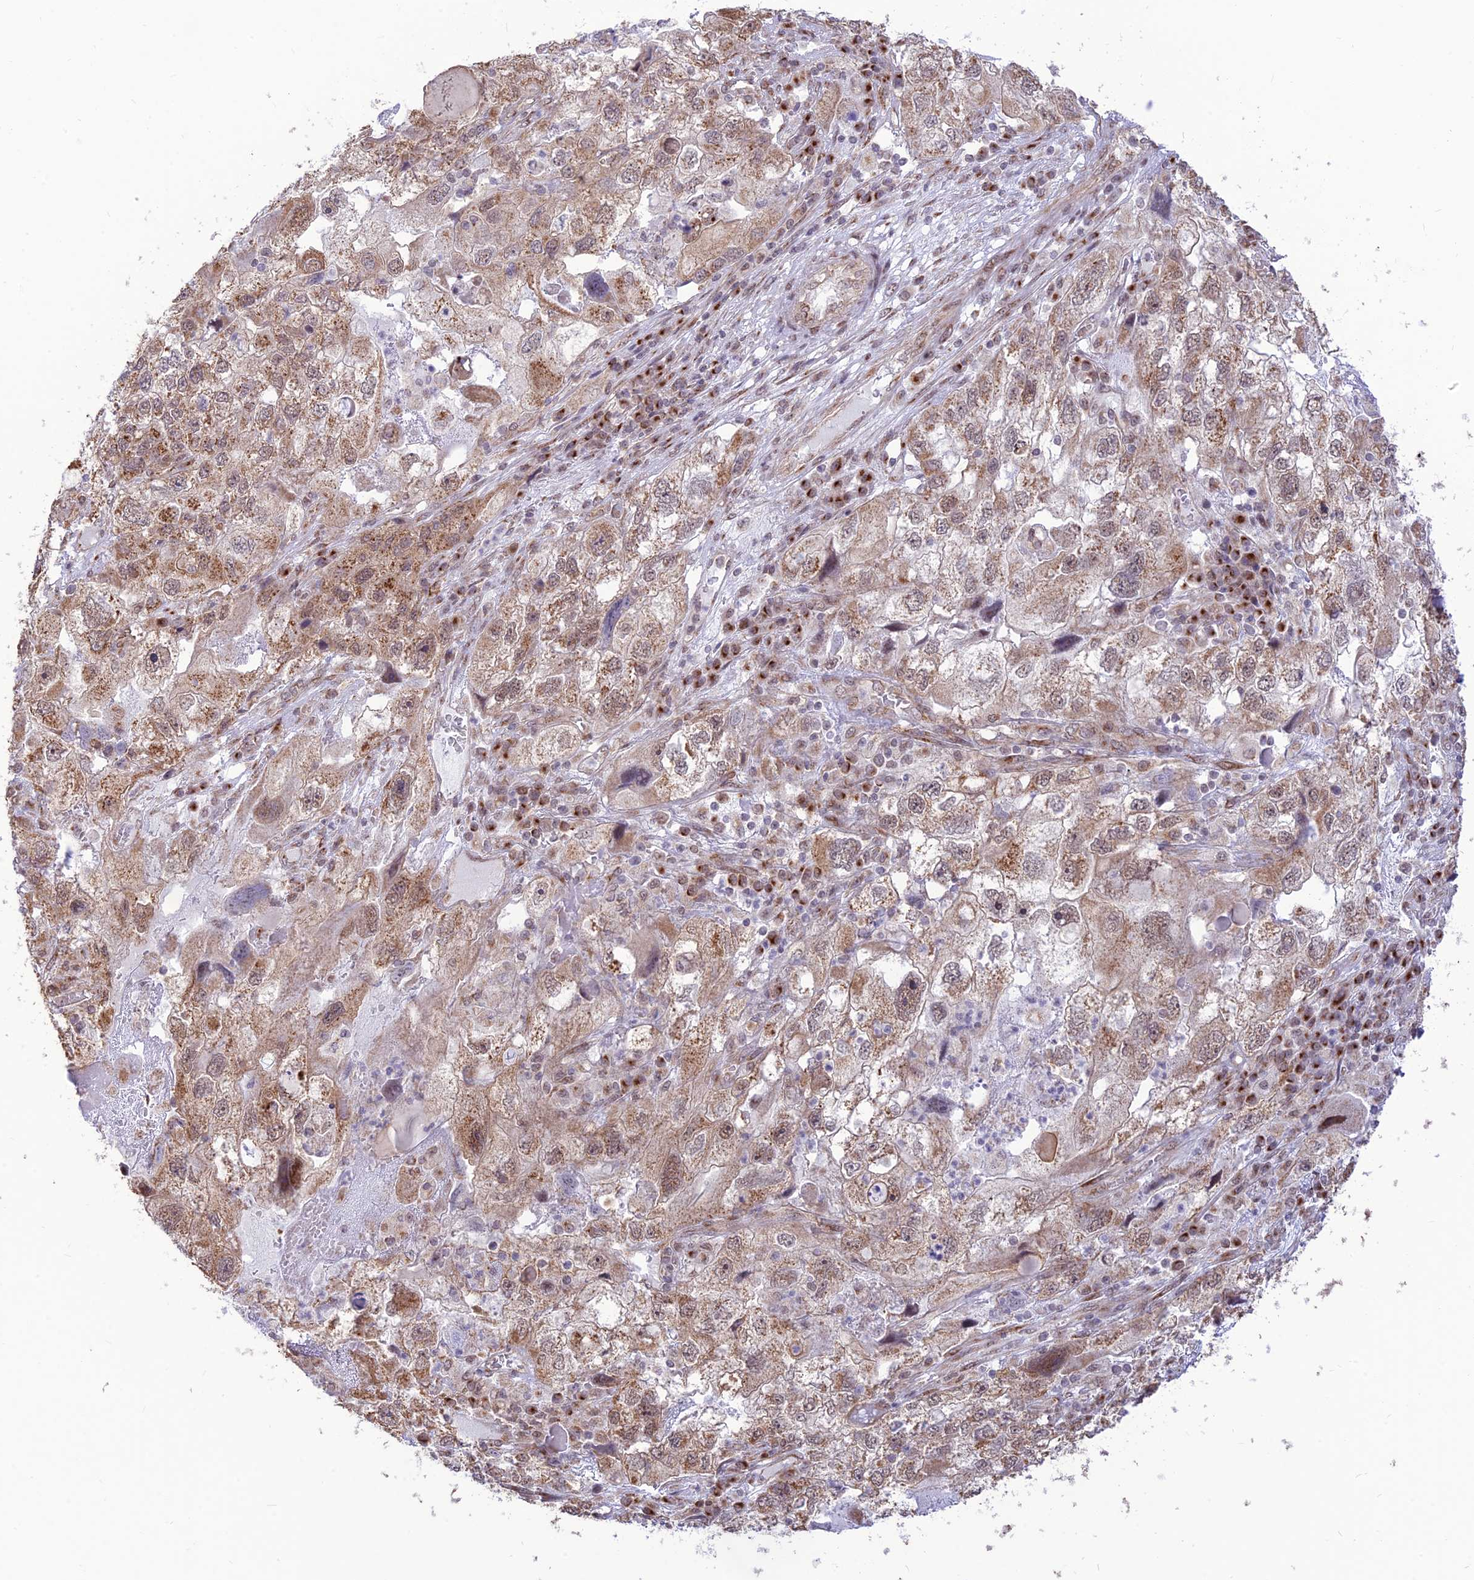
{"staining": {"intensity": "moderate", "quantity": ">75%", "location": "cytoplasmic/membranous"}, "tissue": "endometrial cancer", "cell_type": "Tumor cells", "image_type": "cancer", "snomed": [{"axis": "morphology", "description": "Adenocarcinoma, NOS"}, {"axis": "topography", "description": "Endometrium"}], "caption": "DAB immunohistochemical staining of endometrial adenocarcinoma reveals moderate cytoplasmic/membranous protein positivity in approximately >75% of tumor cells.", "gene": "GOLGA3", "patient": {"sex": "female", "age": 49}}